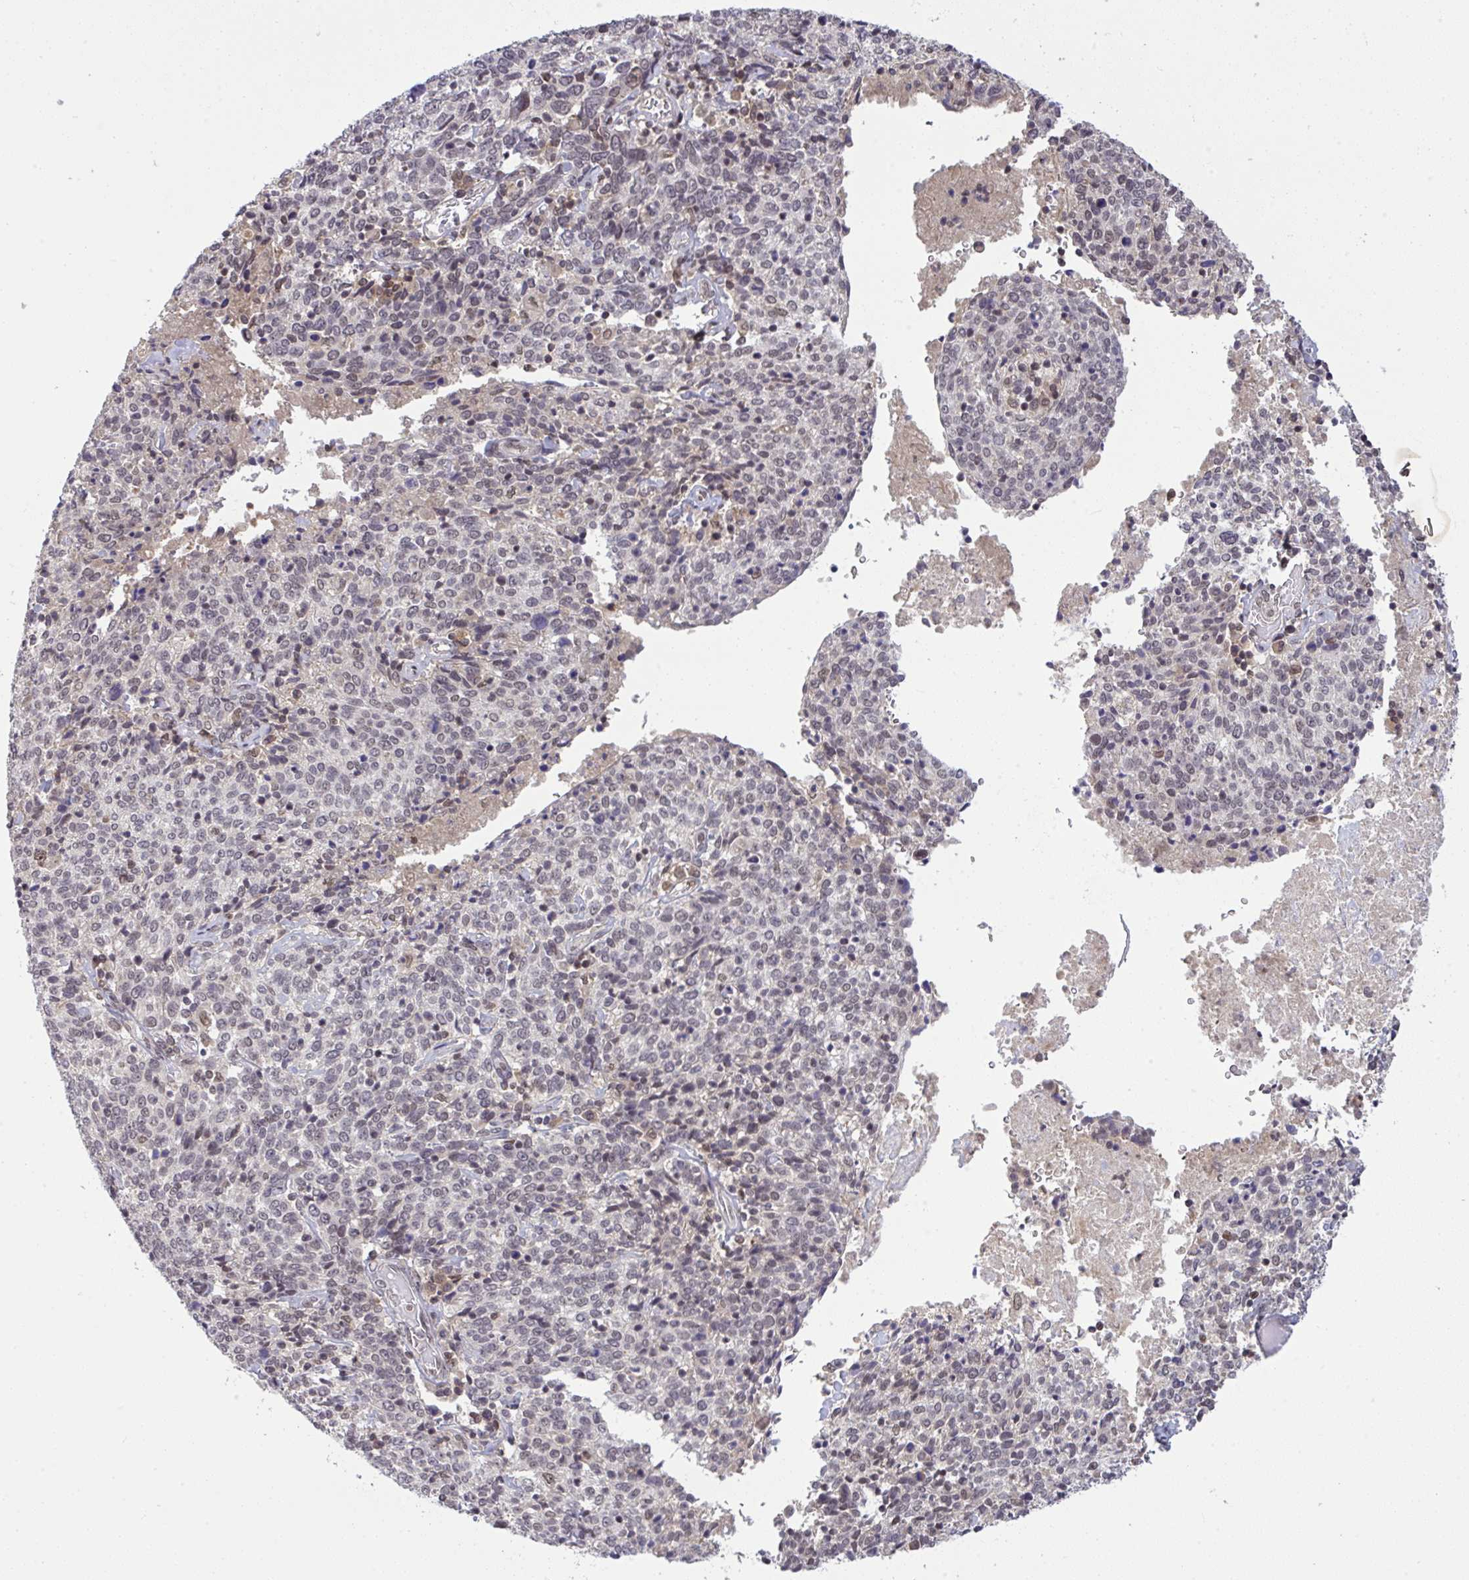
{"staining": {"intensity": "weak", "quantity": "25%-75%", "location": "nuclear"}, "tissue": "cervical cancer", "cell_type": "Tumor cells", "image_type": "cancer", "snomed": [{"axis": "morphology", "description": "Squamous cell carcinoma, NOS"}, {"axis": "topography", "description": "Cervix"}], "caption": "Cervical cancer stained for a protein reveals weak nuclear positivity in tumor cells.", "gene": "KLF2", "patient": {"sex": "female", "age": 46}}